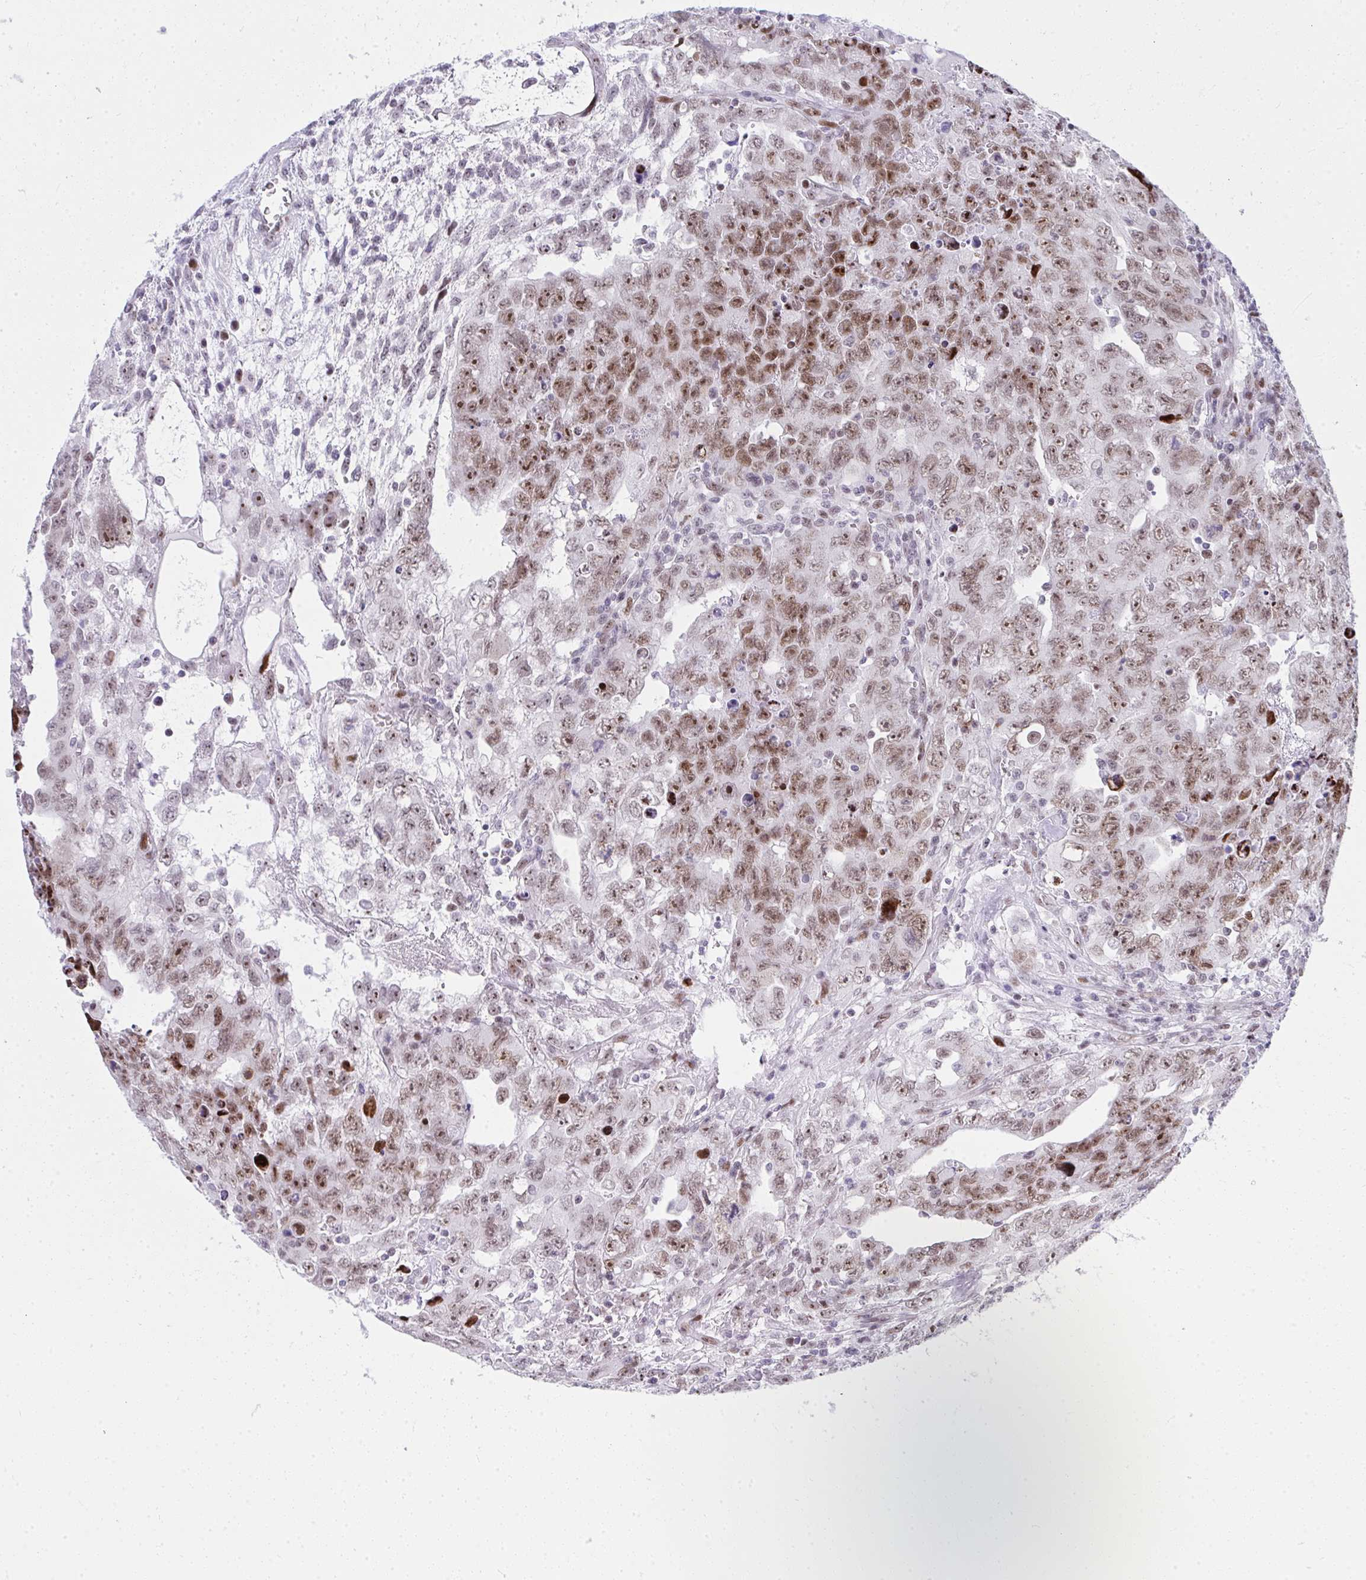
{"staining": {"intensity": "moderate", "quantity": ">75%", "location": "nuclear"}, "tissue": "testis cancer", "cell_type": "Tumor cells", "image_type": "cancer", "snomed": [{"axis": "morphology", "description": "Carcinoma, Embryonal, NOS"}, {"axis": "topography", "description": "Testis"}], "caption": "Immunohistochemical staining of human embryonal carcinoma (testis) demonstrates medium levels of moderate nuclear positivity in about >75% of tumor cells. (DAB IHC with brightfield microscopy, high magnification).", "gene": "GLDN", "patient": {"sex": "male", "age": 24}}